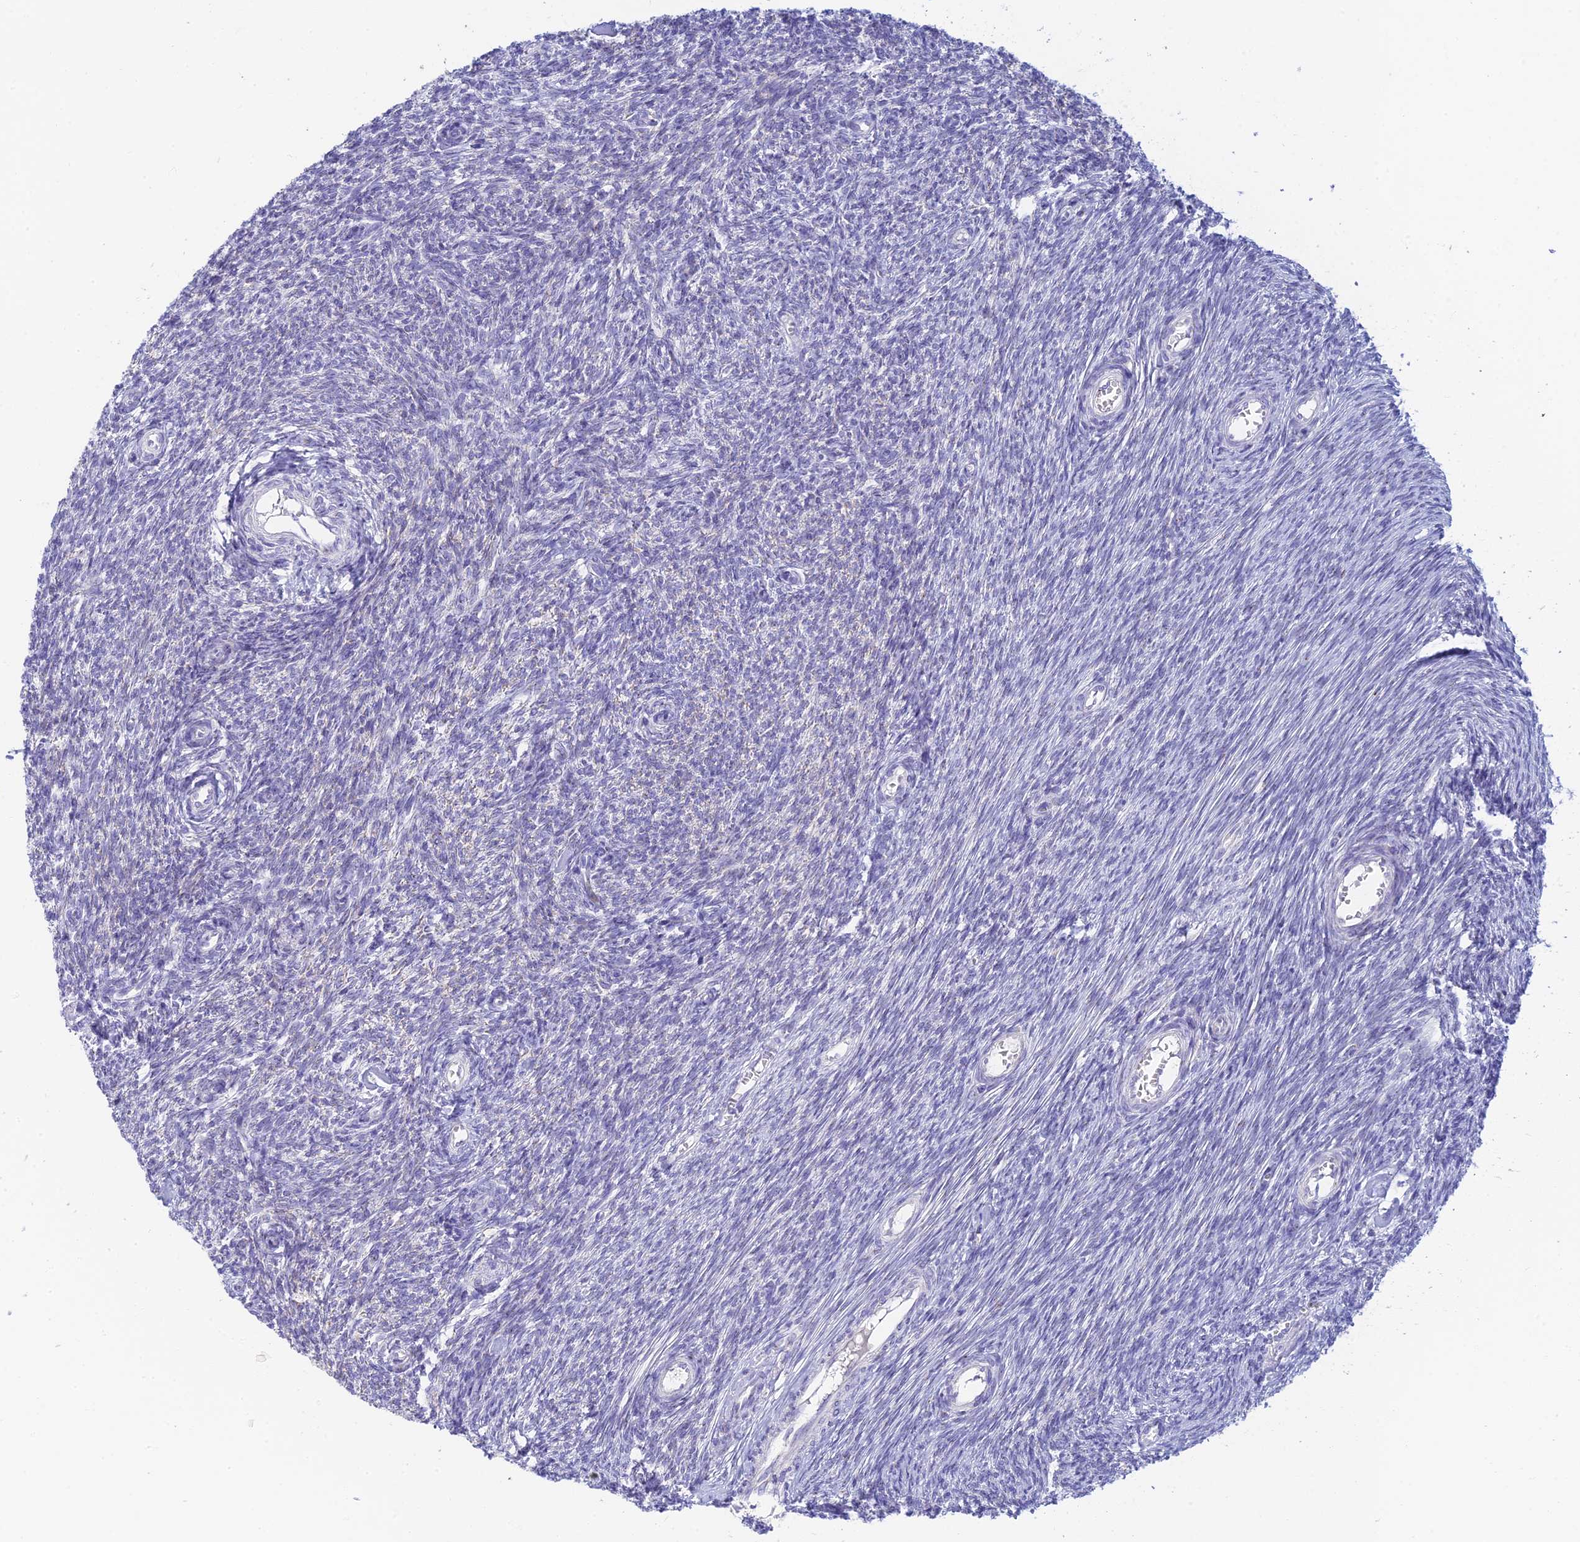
{"staining": {"intensity": "negative", "quantity": "none", "location": "none"}, "tissue": "ovary", "cell_type": "Ovarian stroma cells", "image_type": "normal", "snomed": [{"axis": "morphology", "description": "Normal tissue, NOS"}, {"axis": "topography", "description": "Ovary"}], "caption": "Immunohistochemistry of unremarkable human ovary shows no staining in ovarian stroma cells.", "gene": "INTS13", "patient": {"sex": "female", "age": 44}}